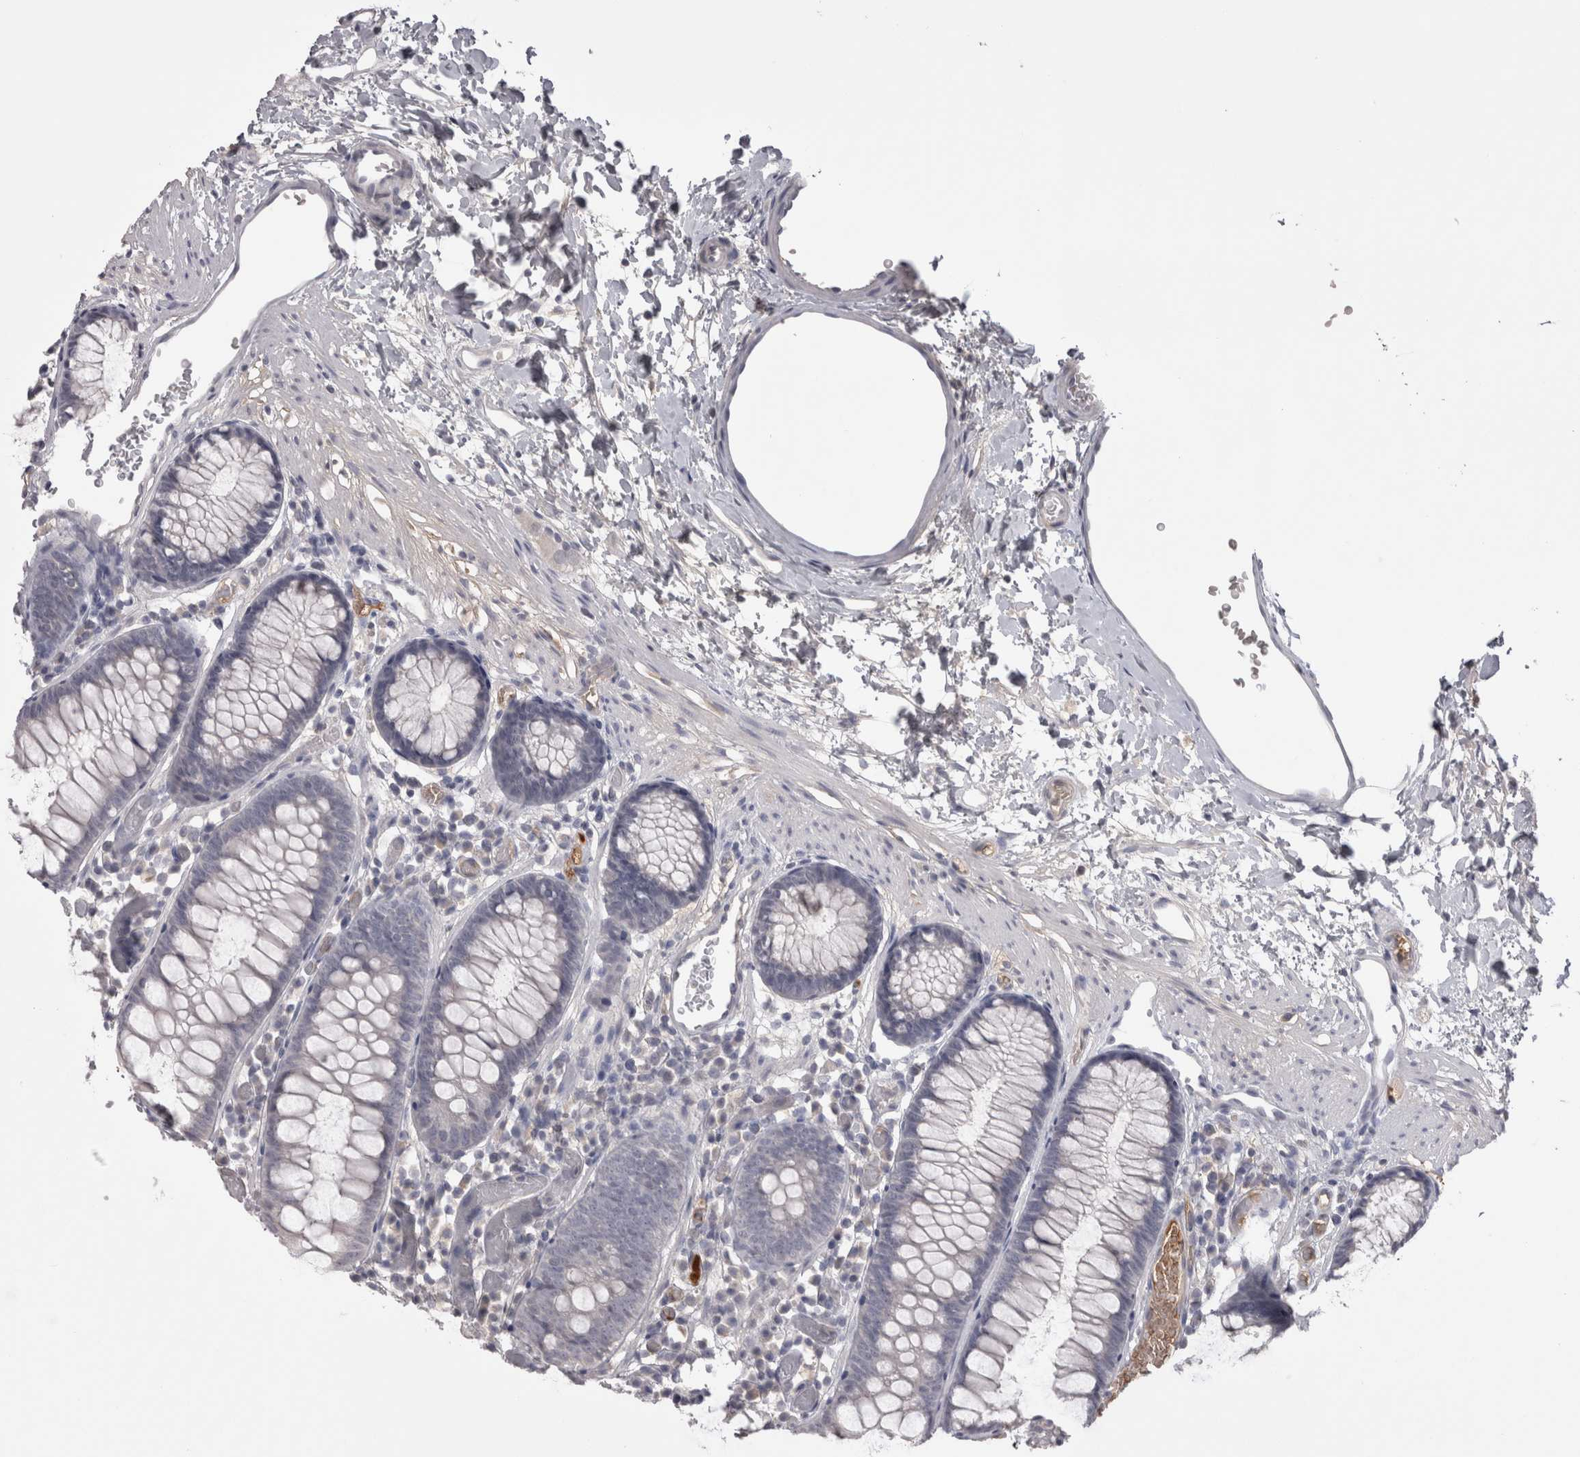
{"staining": {"intensity": "weak", "quantity": ">75%", "location": "cytoplasmic/membranous"}, "tissue": "colon", "cell_type": "Endothelial cells", "image_type": "normal", "snomed": [{"axis": "morphology", "description": "Normal tissue, NOS"}, {"axis": "topography", "description": "Colon"}], "caption": "Immunohistochemical staining of normal human colon displays low levels of weak cytoplasmic/membranous expression in approximately >75% of endothelial cells.", "gene": "SAA4", "patient": {"sex": "male", "age": 14}}